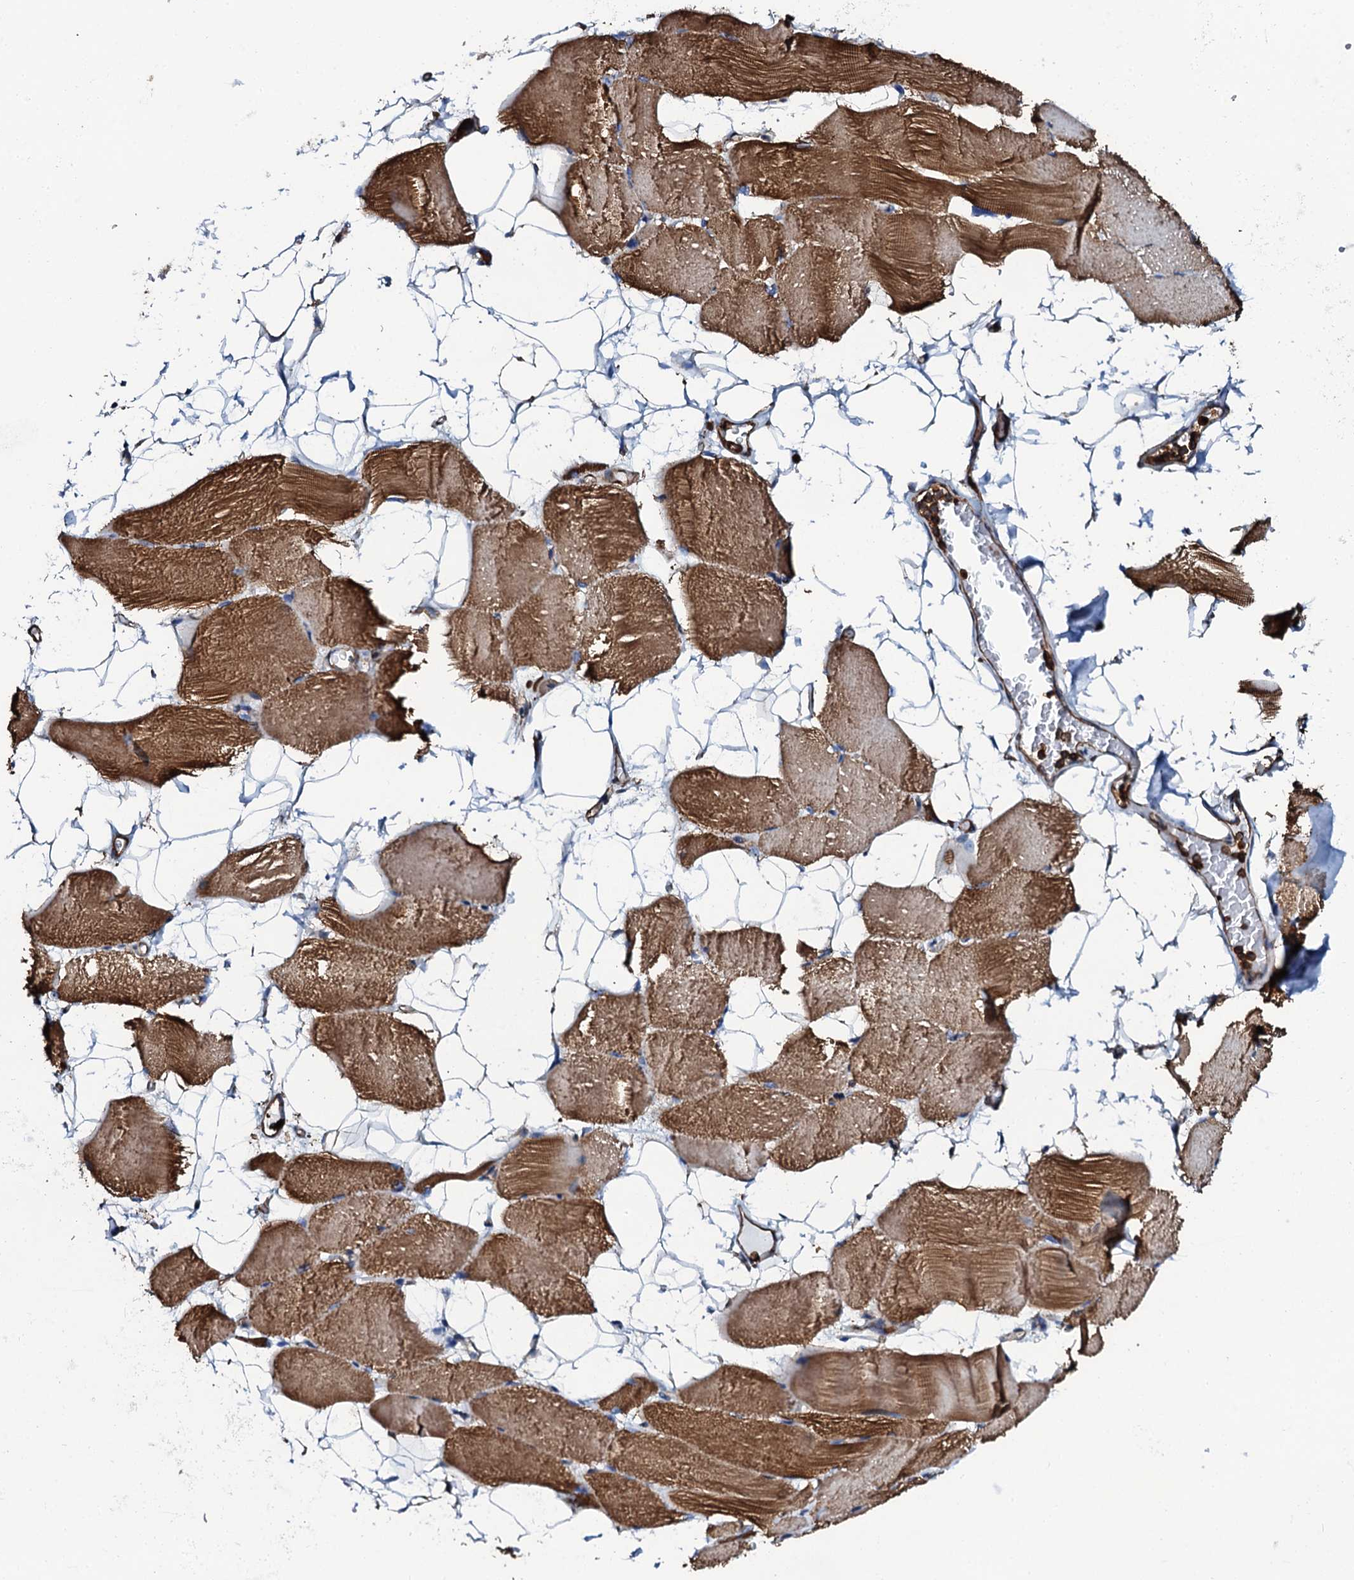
{"staining": {"intensity": "strong", "quantity": ">75%", "location": "cytoplasmic/membranous"}, "tissue": "skeletal muscle", "cell_type": "Myocytes", "image_type": "normal", "snomed": [{"axis": "morphology", "description": "Normal tissue, NOS"}, {"axis": "topography", "description": "Skeletal muscle"}, {"axis": "topography", "description": "Parathyroid gland"}], "caption": "Benign skeletal muscle displays strong cytoplasmic/membranous expression in about >75% of myocytes.", "gene": "INTS10", "patient": {"sex": "female", "age": 37}}